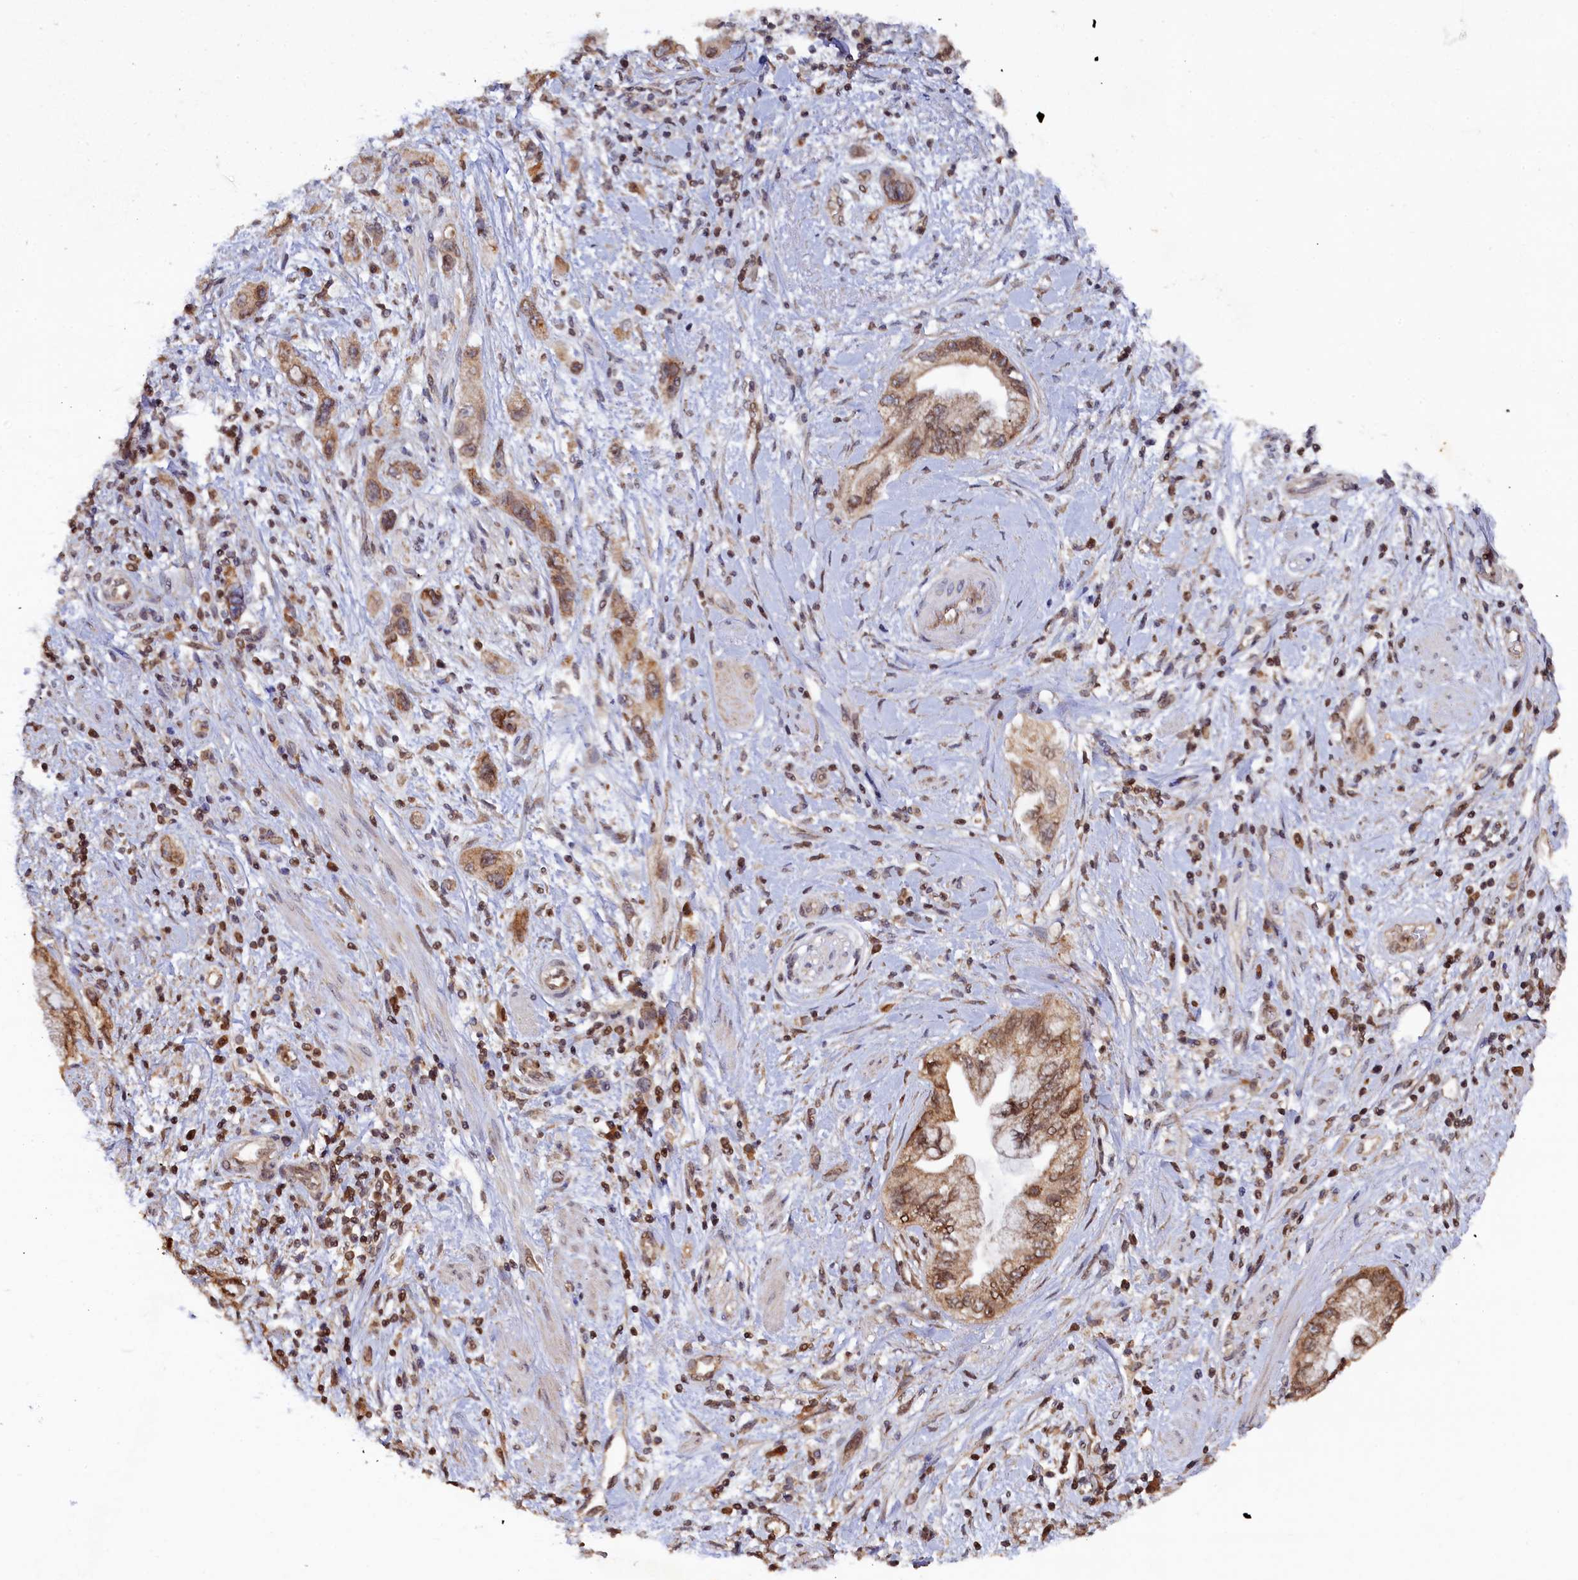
{"staining": {"intensity": "moderate", "quantity": ">75%", "location": "cytoplasmic/membranous,nuclear"}, "tissue": "pancreatic cancer", "cell_type": "Tumor cells", "image_type": "cancer", "snomed": [{"axis": "morphology", "description": "Adenocarcinoma, NOS"}, {"axis": "topography", "description": "Pancreas"}], "caption": "Tumor cells reveal moderate cytoplasmic/membranous and nuclear positivity in about >75% of cells in adenocarcinoma (pancreatic).", "gene": "ANKEF1", "patient": {"sex": "female", "age": 73}}